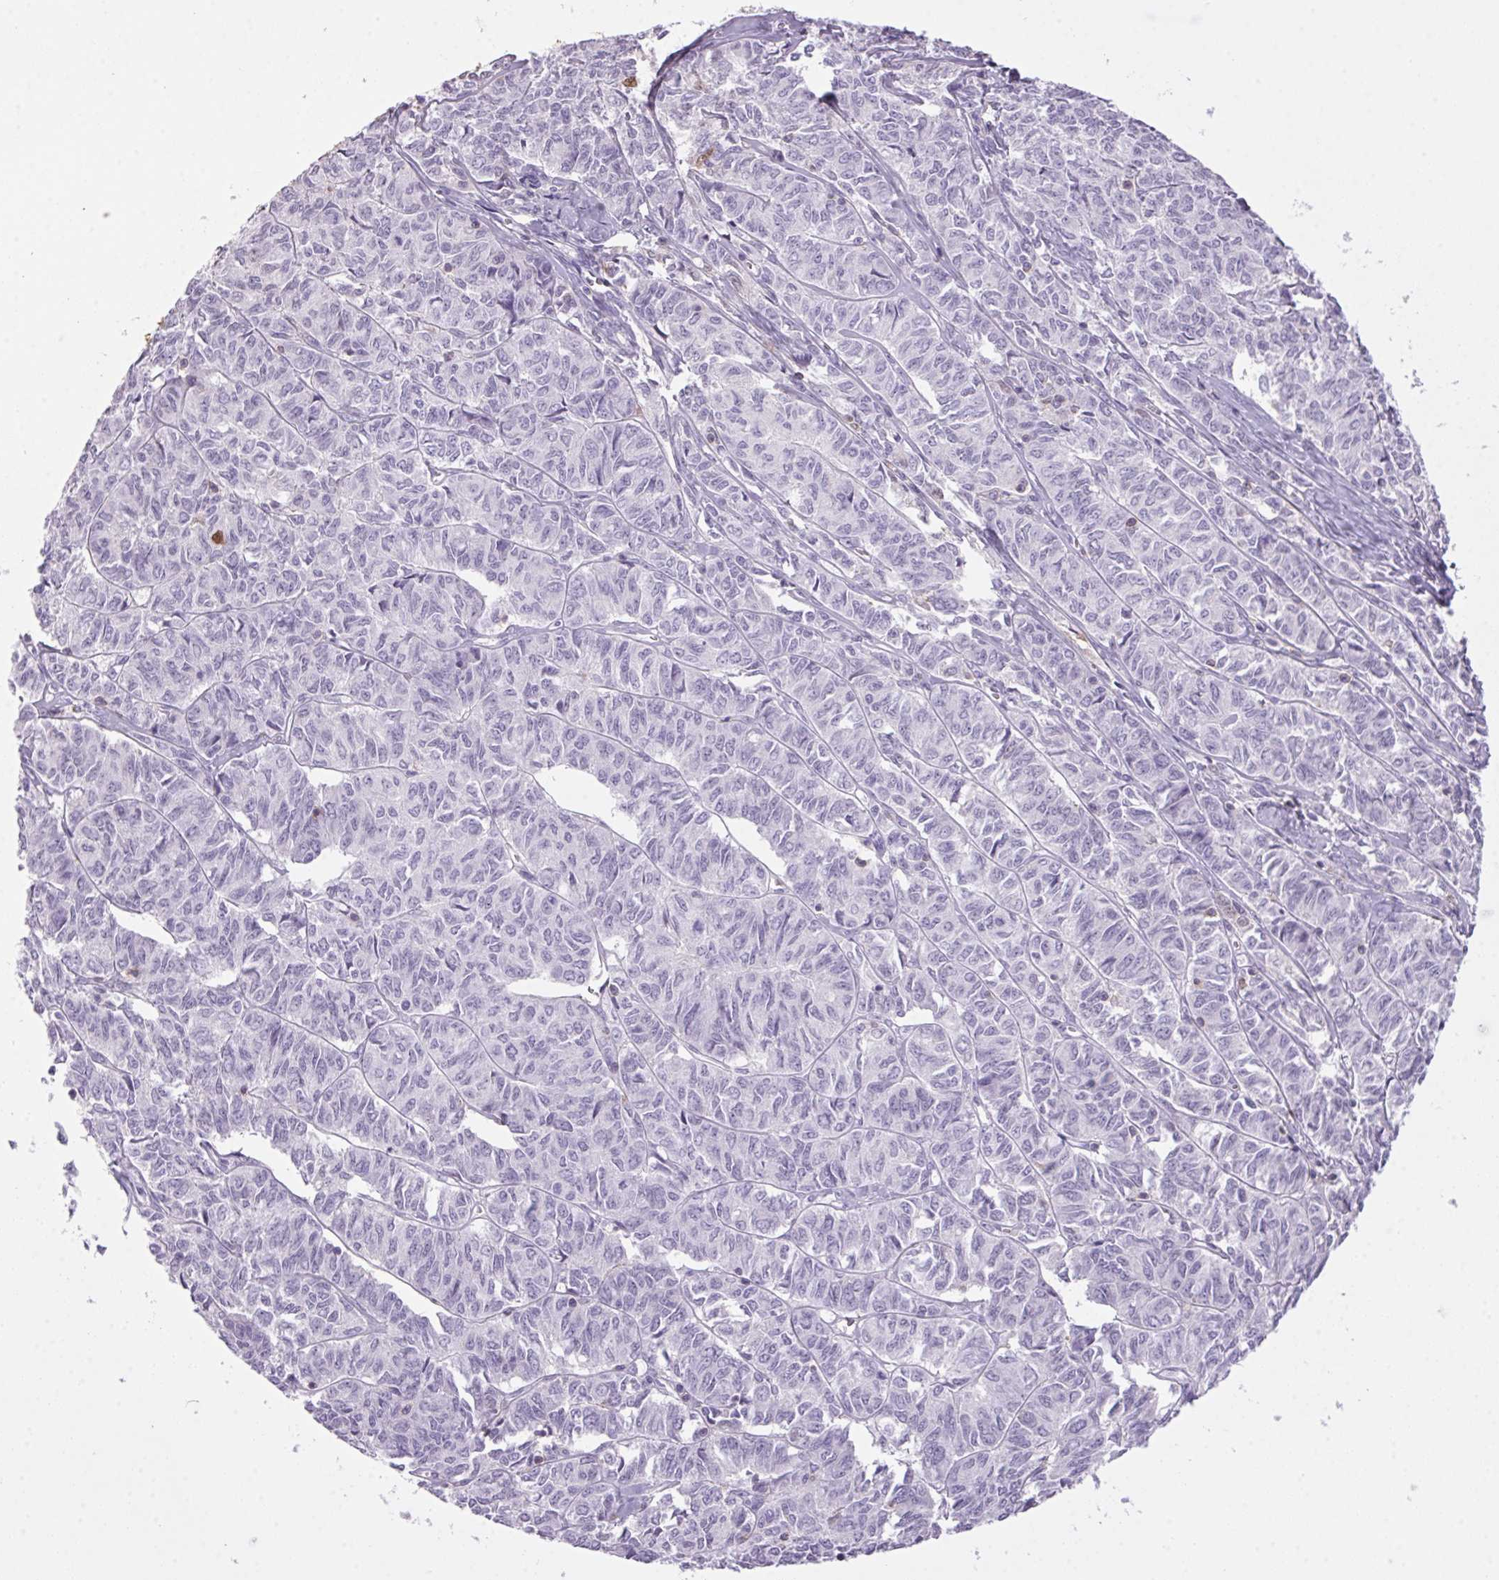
{"staining": {"intensity": "negative", "quantity": "none", "location": "none"}, "tissue": "ovarian cancer", "cell_type": "Tumor cells", "image_type": "cancer", "snomed": [{"axis": "morphology", "description": "Carcinoma, endometroid"}, {"axis": "topography", "description": "Ovary"}], "caption": "Histopathology image shows no significant protein positivity in tumor cells of endometroid carcinoma (ovarian). The staining was performed using DAB (3,3'-diaminobenzidine) to visualize the protein expression in brown, while the nuclei were stained in blue with hematoxylin (Magnification: 20x).", "gene": "S100A2", "patient": {"sex": "female", "age": 80}}